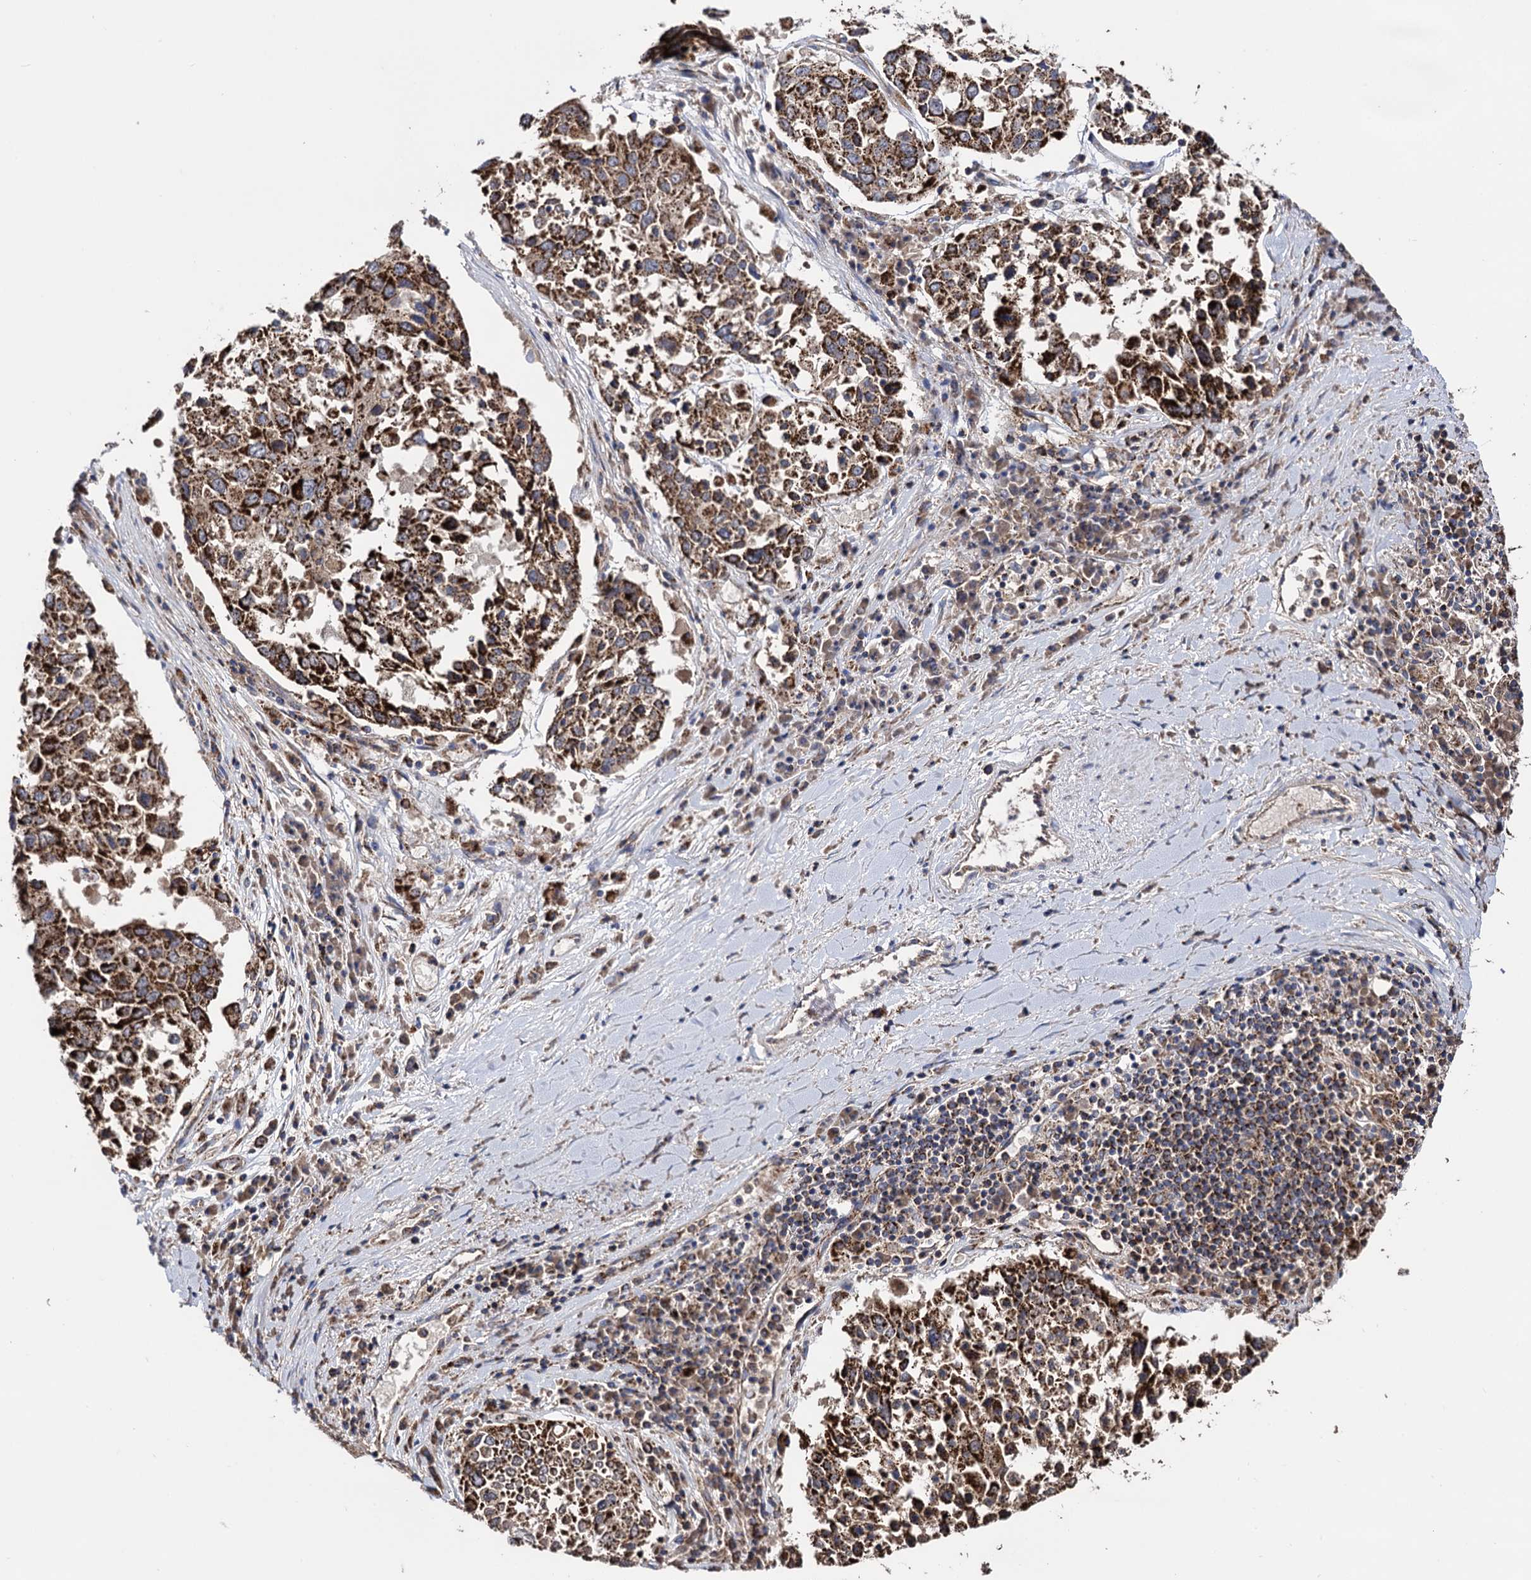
{"staining": {"intensity": "strong", "quantity": ">75%", "location": "cytoplasmic/membranous"}, "tissue": "lung cancer", "cell_type": "Tumor cells", "image_type": "cancer", "snomed": [{"axis": "morphology", "description": "Squamous cell carcinoma, NOS"}, {"axis": "topography", "description": "Lung"}], "caption": "Protein staining demonstrates strong cytoplasmic/membranous positivity in about >75% of tumor cells in lung squamous cell carcinoma. The staining is performed using DAB (3,3'-diaminobenzidine) brown chromogen to label protein expression. The nuclei are counter-stained blue using hematoxylin.", "gene": "IQCH", "patient": {"sex": "male", "age": 65}}